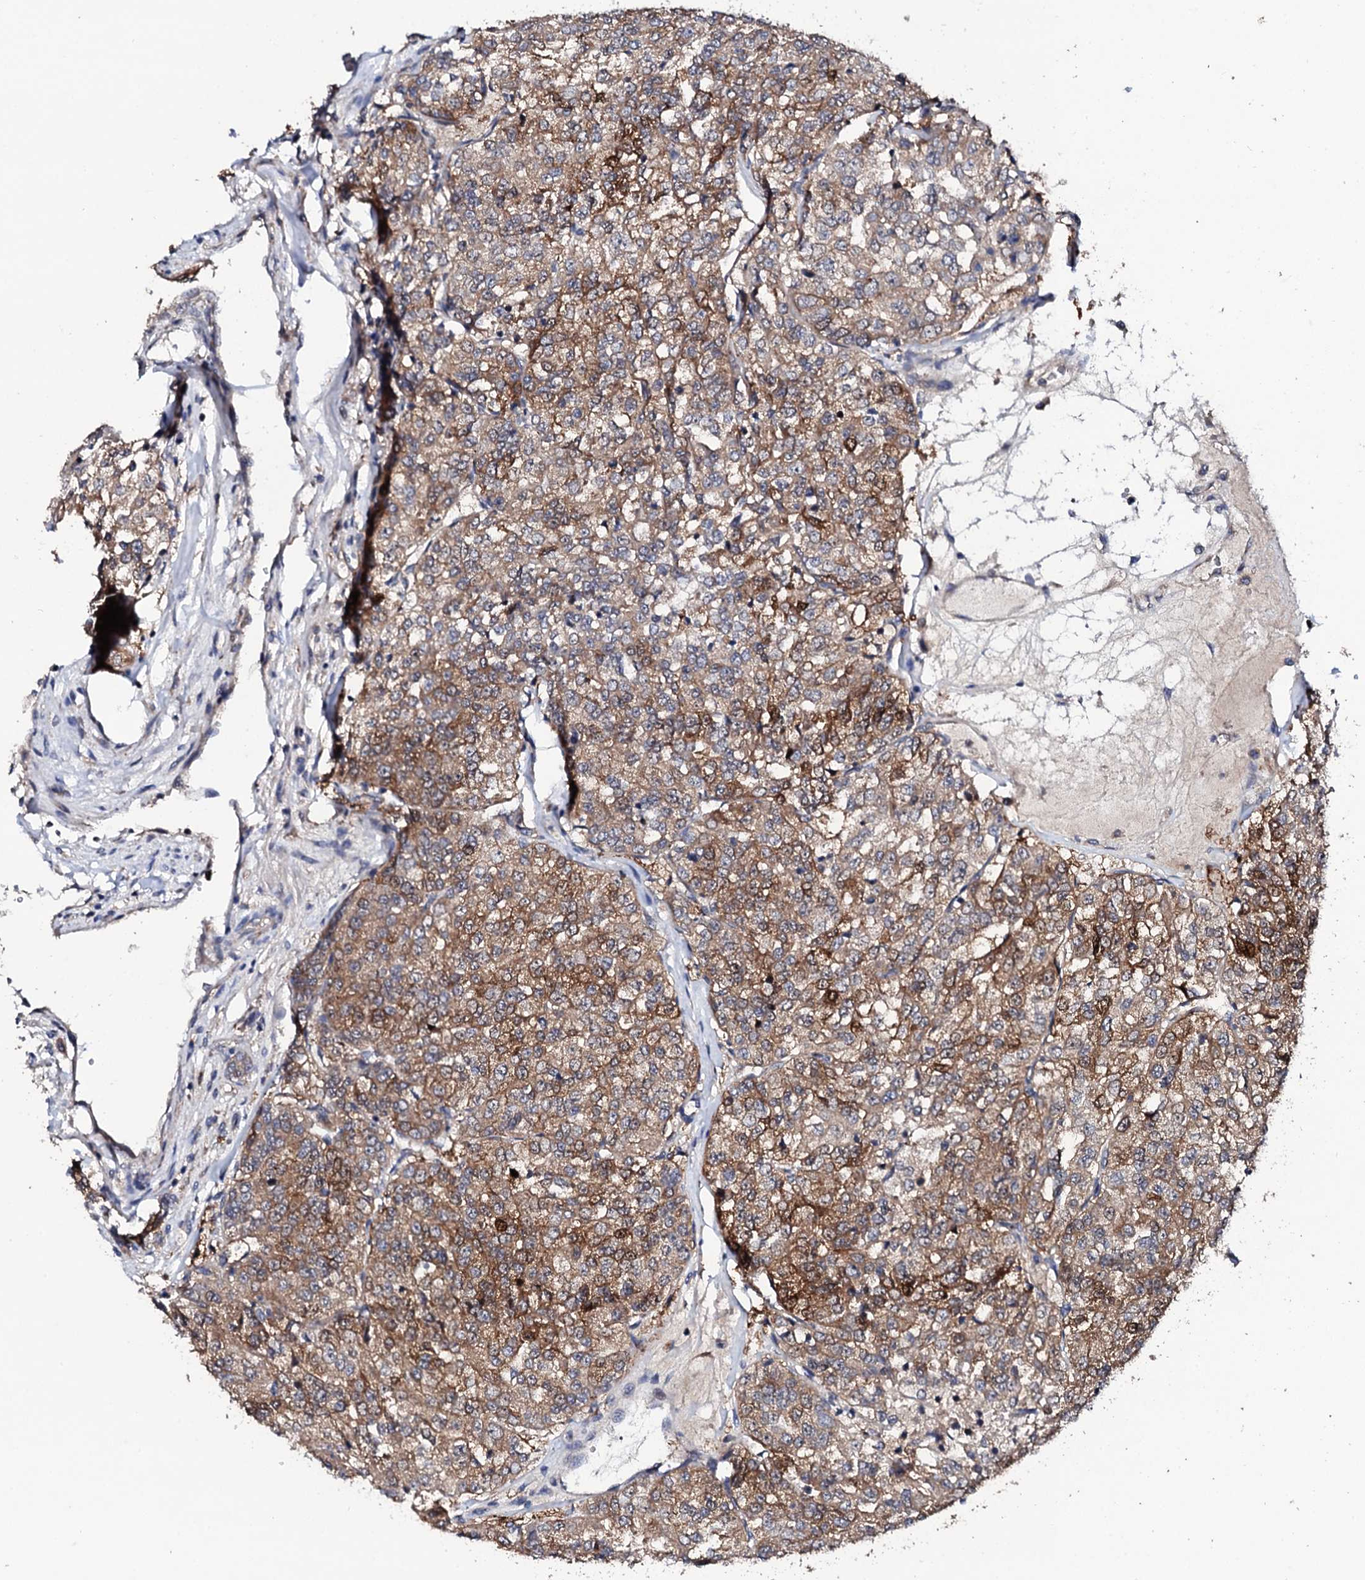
{"staining": {"intensity": "moderate", "quantity": "25%-75%", "location": "cytoplasmic/membranous"}, "tissue": "renal cancer", "cell_type": "Tumor cells", "image_type": "cancer", "snomed": [{"axis": "morphology", "description": "Adenocarcinoma, NOS"}, {"axis": "topography", "description": "Kidney"}], "caption": "The micrograph demonstrates a brown stain indicating the presence of a protein in the cytoplasmic/membranous of tumor cells in adenocarcinoma (renal).", "gene": "IP6K1", "patient": {"sex": "female", "age": 63}}